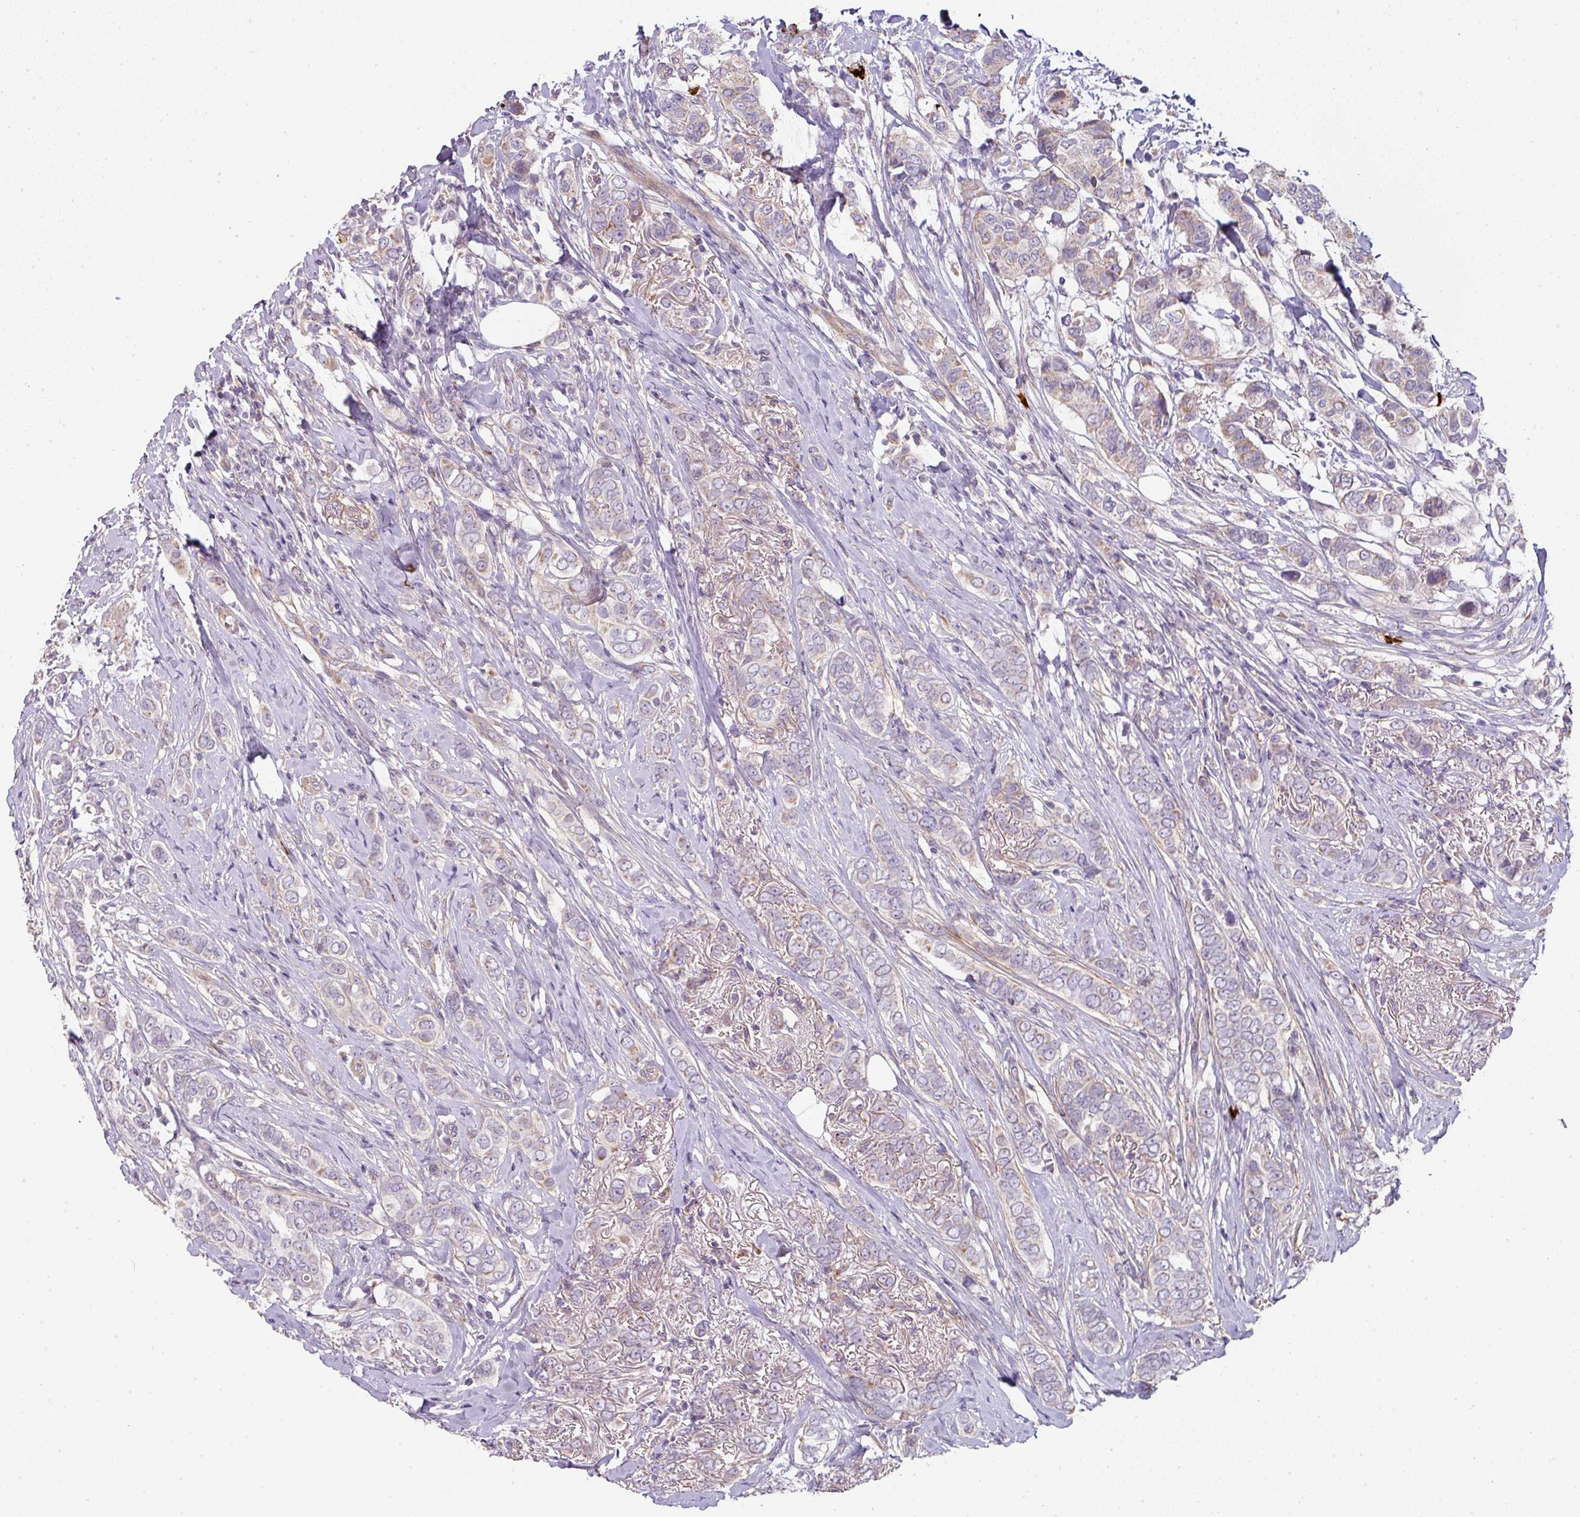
{"staining": {"intensity": "negative", "quantity": "none", "location": "none"}, "tissue": "breast cancer", "cell_type": "Tumor cells", "image_type": "cancer", "snomed": [{"axis": "morphology", "description": "Lobular carcinoma"}, {"axis": "topography", "description": "Breast"}], "caption": "The histopathology image reveals no staining of tumor cells in breast cancer (lobular carcinoma).", "gene": "STK35", "patient": {"sex": "female", "age": 51}}